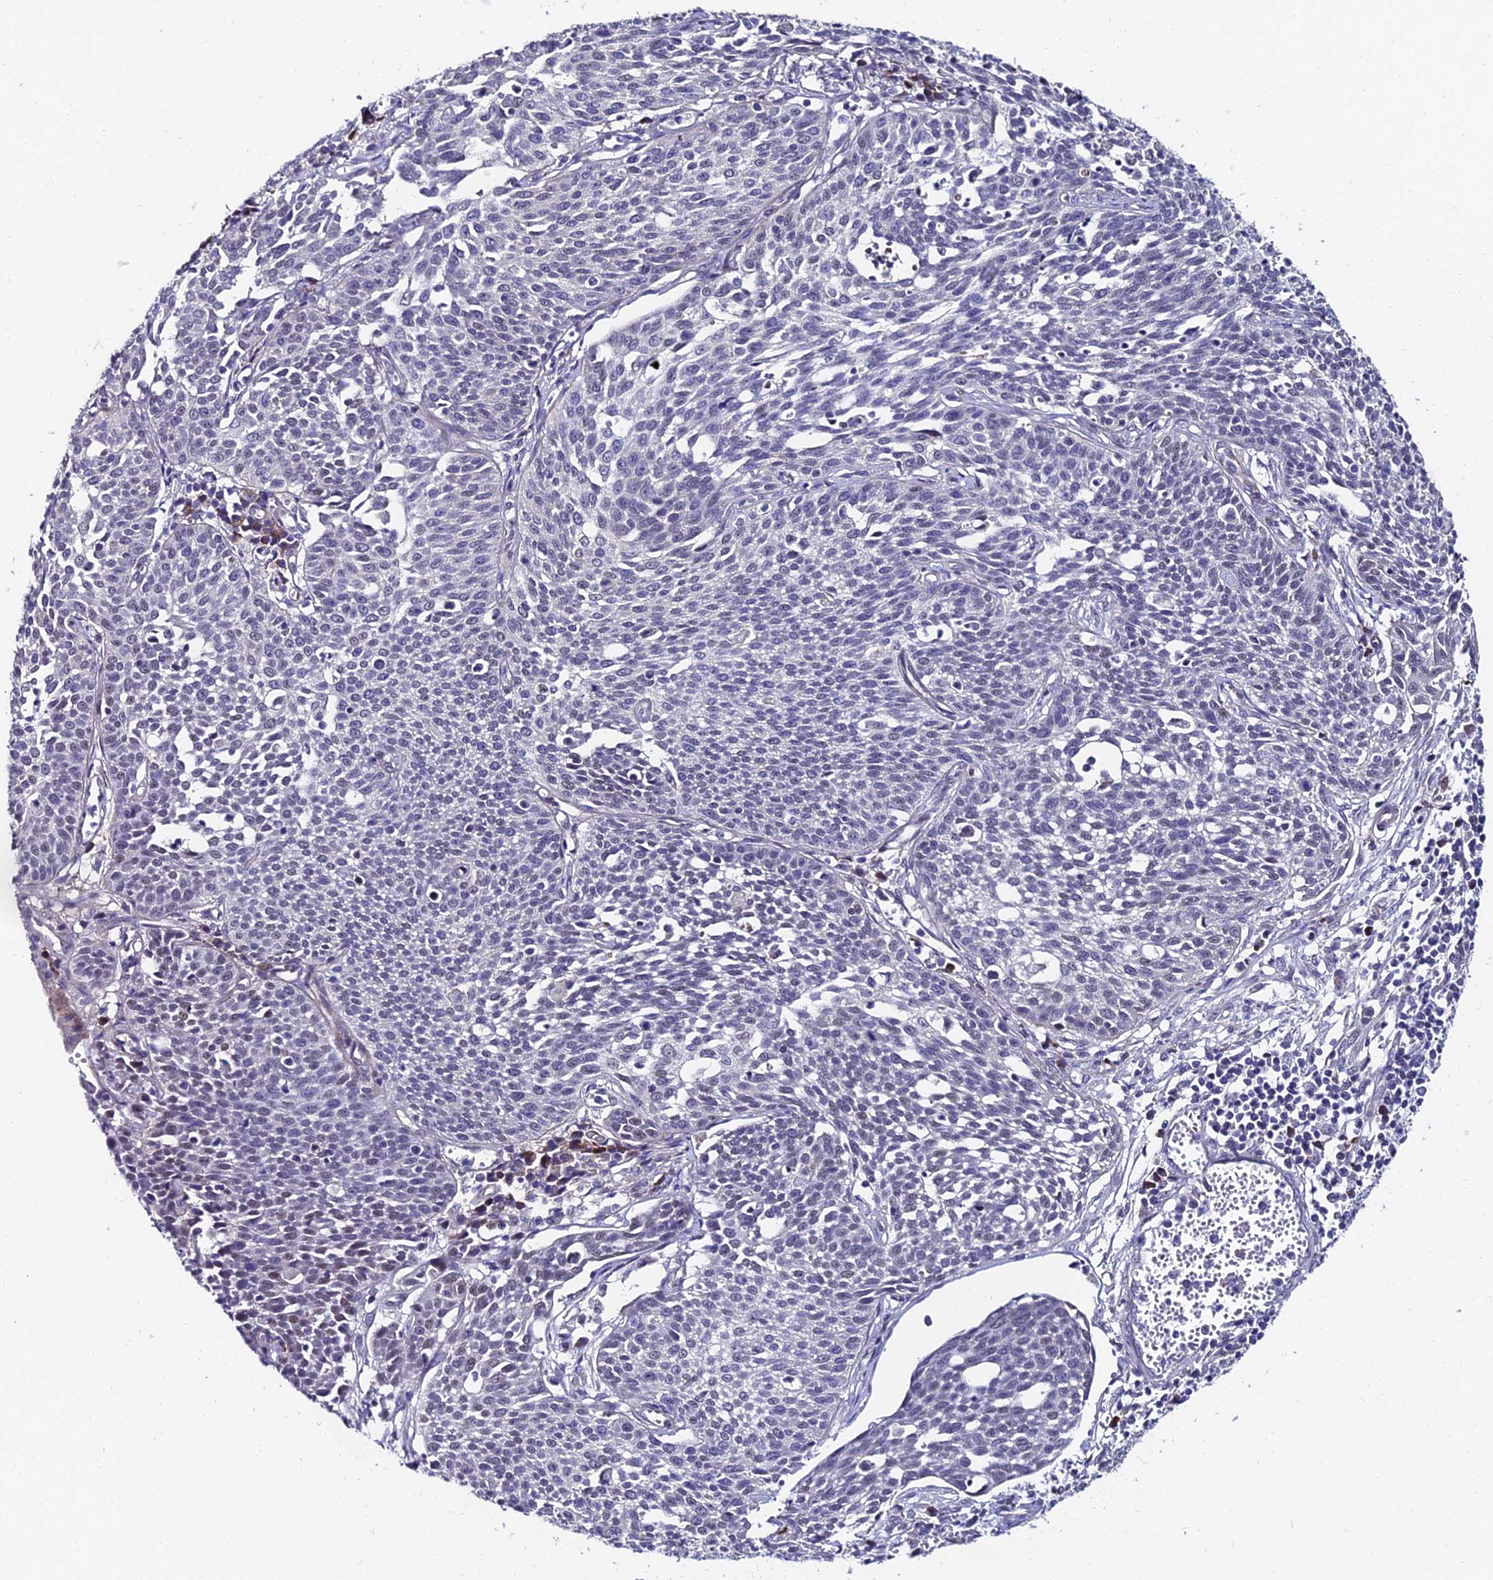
{"staining": {"intensity": "negative", "quantity": "none", "location": "none"}, "tissue": "cervical cancer", "cell_type": "Tumor cells", "image_type": "cancer", "snomed": [{"axis": "morphology", "description": "Squamous cell carcinoma, NOS"}, {"axis": "topography", "description": "Cervix"}], "caption": "DAB (3,3'-diaminobenzidine) immunohistochemical staining of human cervical cancer (squamous cell carcinoma) reveals no significant staining in tumor cells. Nuclei are stained in blue.", "gene": "TRIM24", "patient": {"sex": "female", "age": 34}}